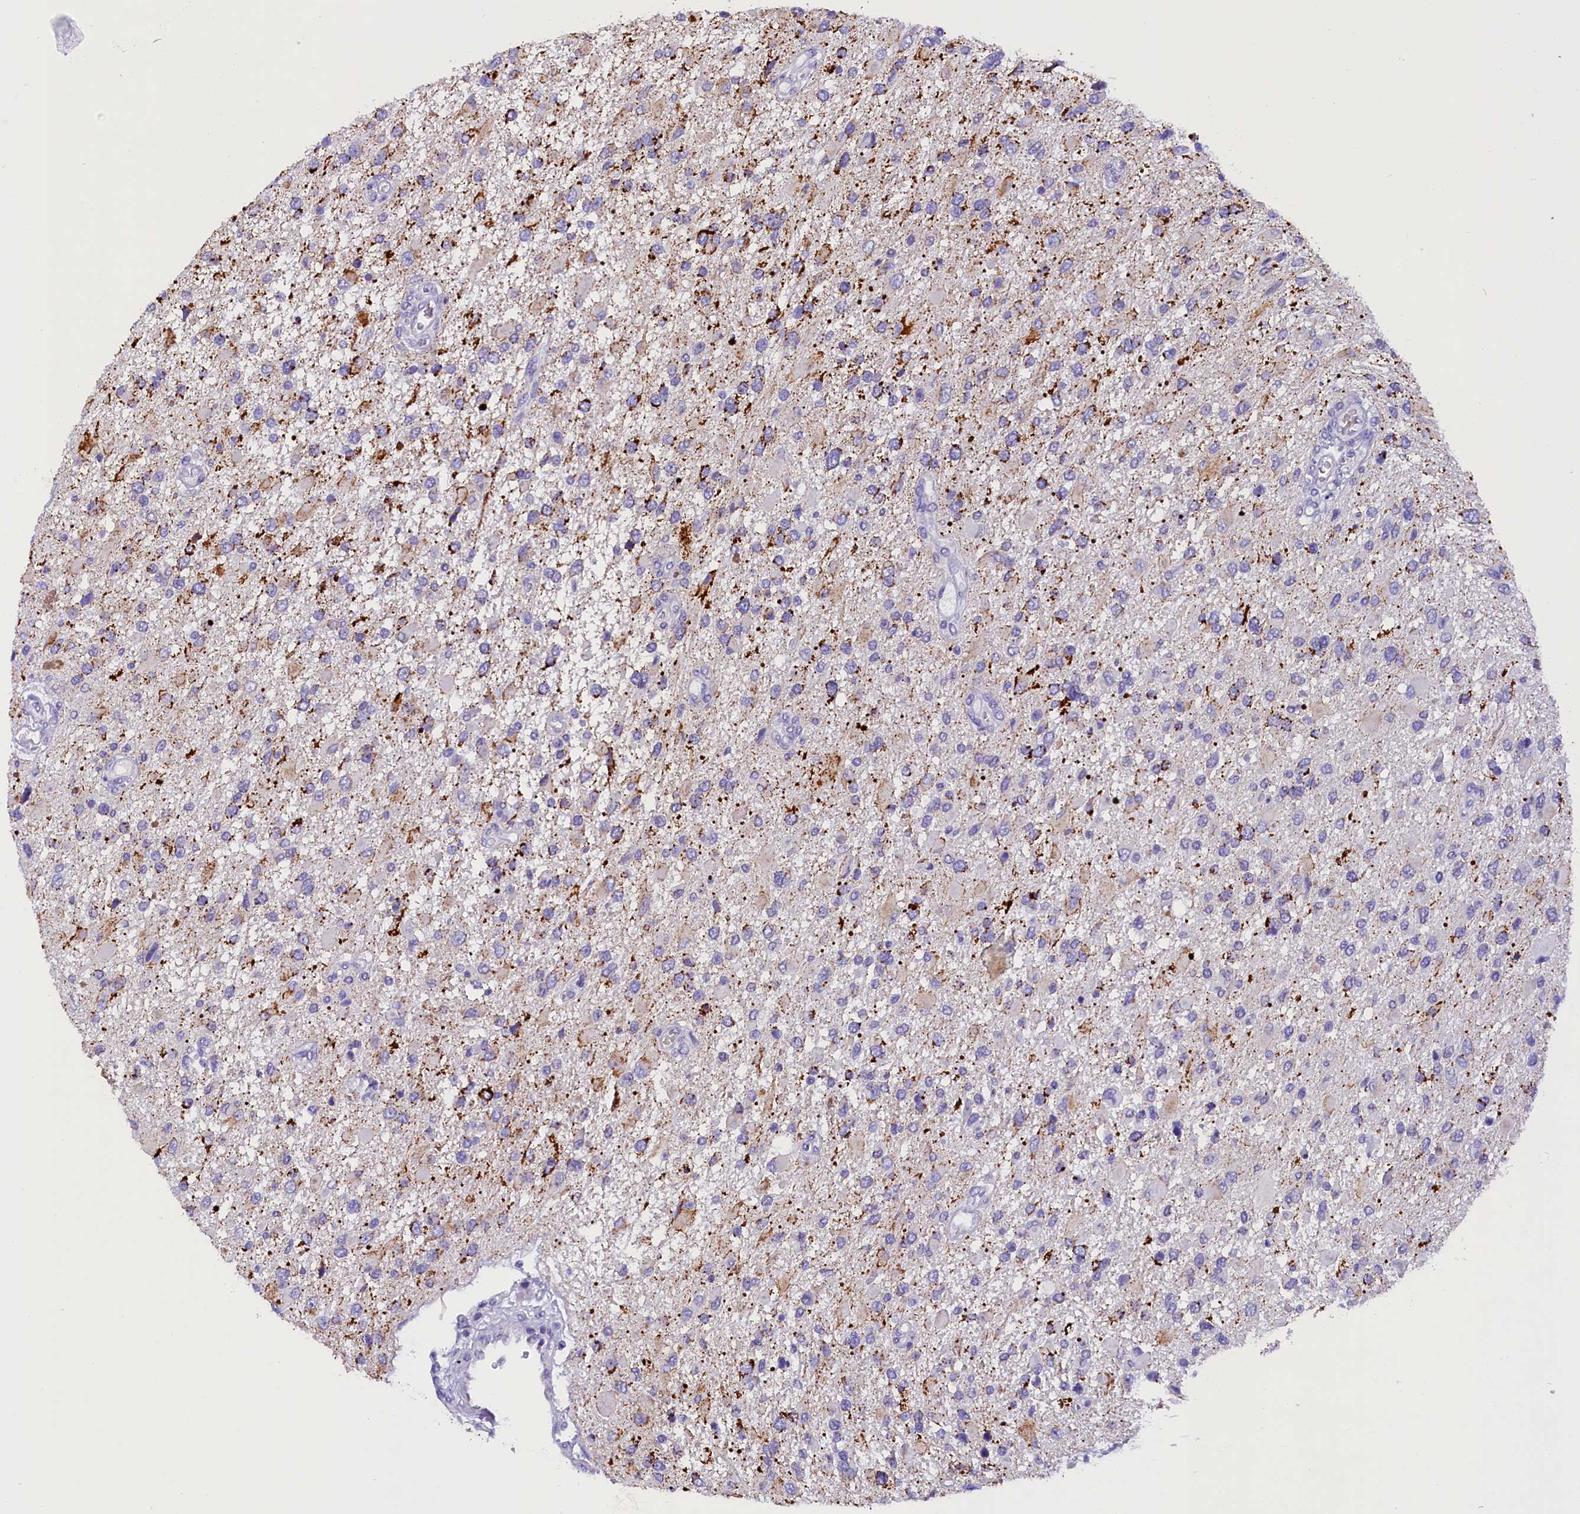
{"staining": {"intensity": "moderate", "quantity": "<25%", "location": "cytoplasmic/membranous"}, "tissue": "glioma", "cell_type": "Tumor cells", "image_type": "cancer", "snomed": [{"axis": "morphology", "description": "Glioma, malignant, High grade"}, {"axis": "topography", "description": "Brain"}], "caption": "Immunohistochemistry of high-grade glioma (malignant) displays low levels of moderate cytoplasmic/membranous expression in approximately <25% of tumor cells.", "gene": "ABAT", "patient": {"sex": "male", "age": 53}}